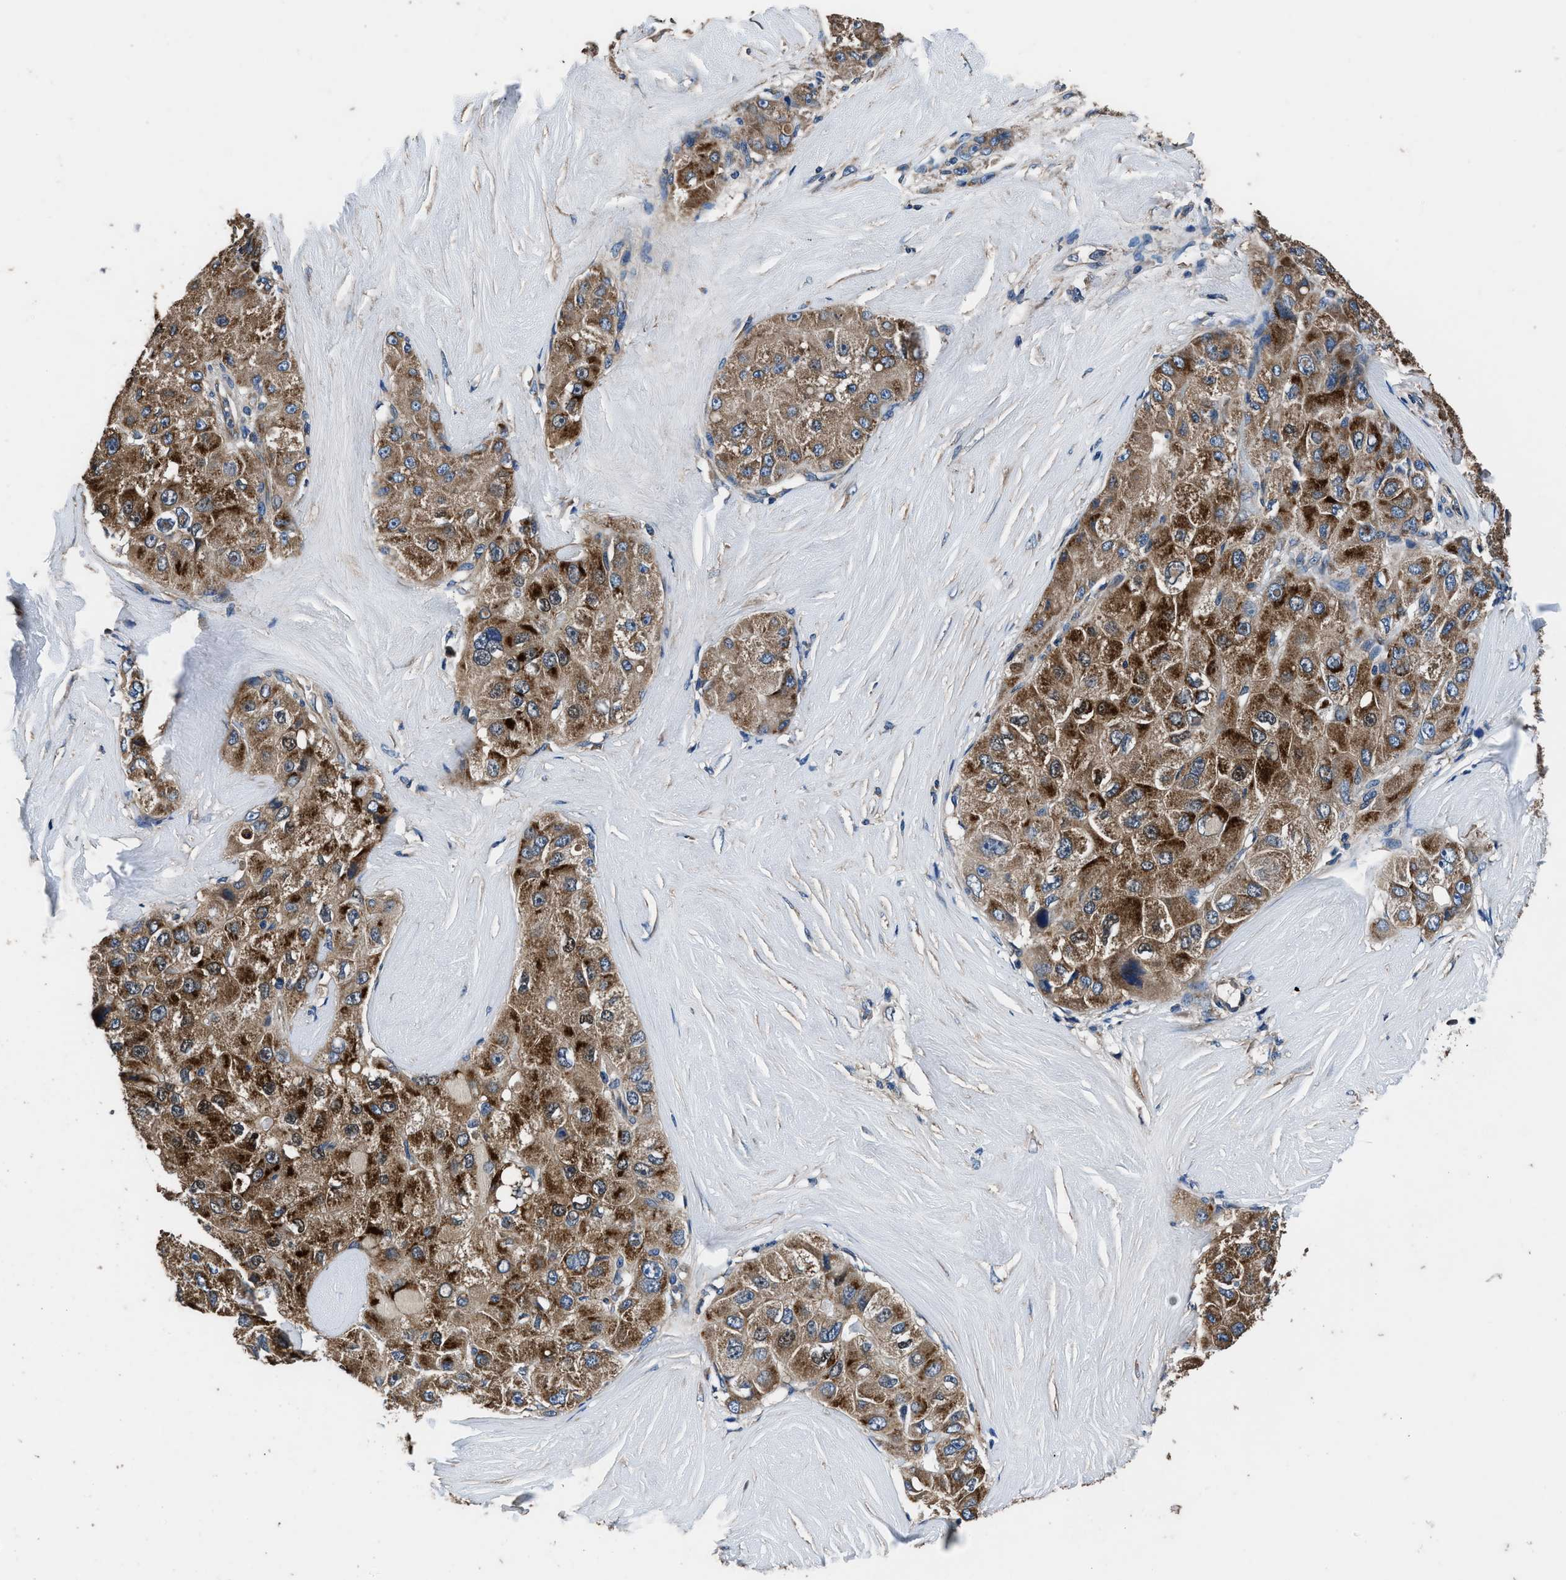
{"staining": {"intensity": "strong", "quantity": ">75%", "location": "cytoplasmic/membranous"}, "tissue": "liver cancer", "cell_type": "Tumor cells", "image_type": "cancer", "snomed": [{"axis": "morphology", "description": "Carcinoma, Hepatocellular, NOS"}, {"axis": "topography", "description": "Liver"}], "caption": "Liver hepatocellular carcinoma stained with immunohistochemistry (IHC) displays strong cytoplasmic/membranous staining in approximately >75% of tumor cells.", "gene": "DHRS7B", "patient": {"sex": "male", "age": 80}}